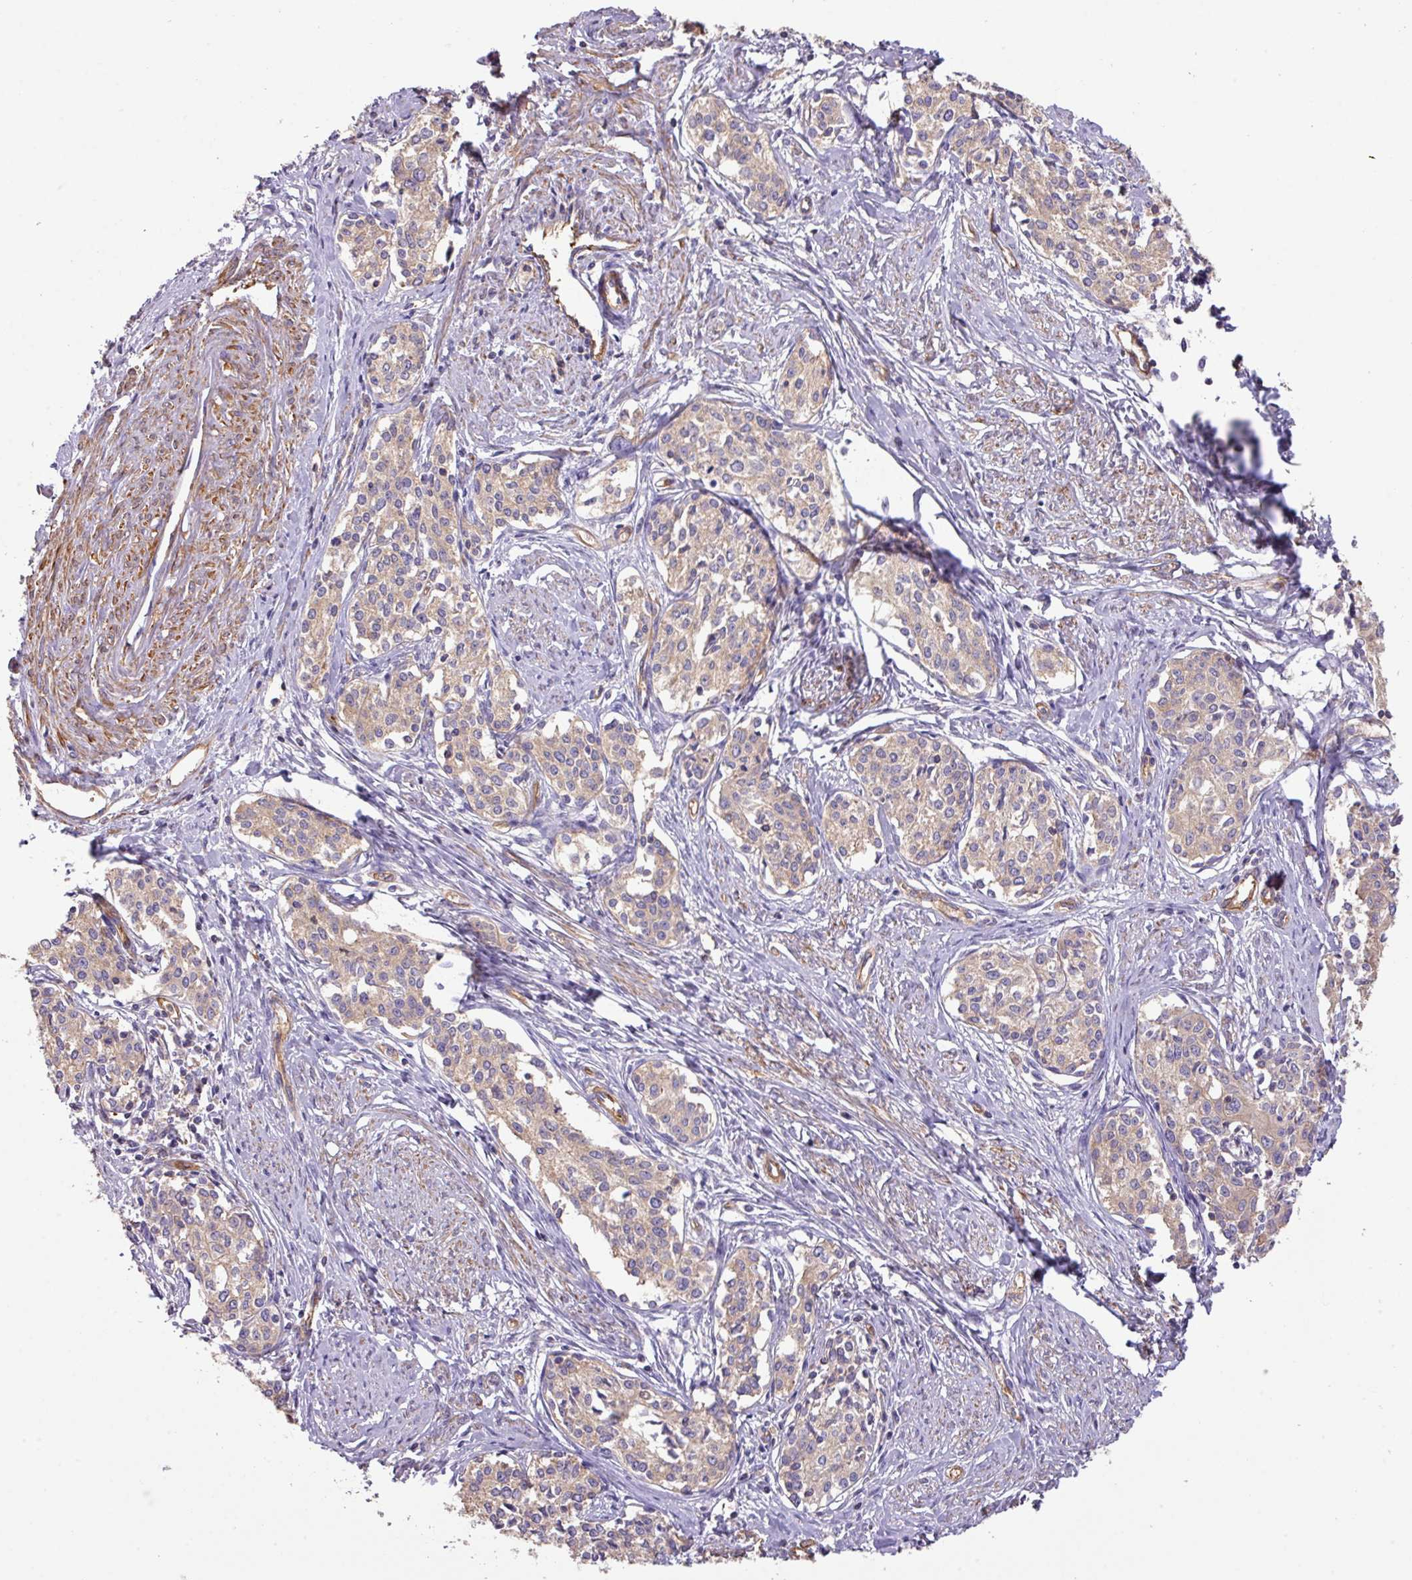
{"staining": {"intensity": "weak", "quantity": ">75%", "location": "cytoplasmic/membranous"}, "tissue": "cervical cancer", "cell_type": "Tumor cells", "image_type": "cancer", "snomed": [{"axis": "morphology", "description": "Squamous cell carcinoma, NOS"}, {"axis": "morphology", "description": "Adenocarcinoma, NOS"}, {"axis": "topography", "description": "Cervix"}], "caption": "Protein analysis of cervical squamous cell carcinoma tissue reveals weak cytoplasmic/membranous staining in approximately >75% of tumor cells.", "gene": "CALML4", "patient": {"sex": "female", "age": 52}}